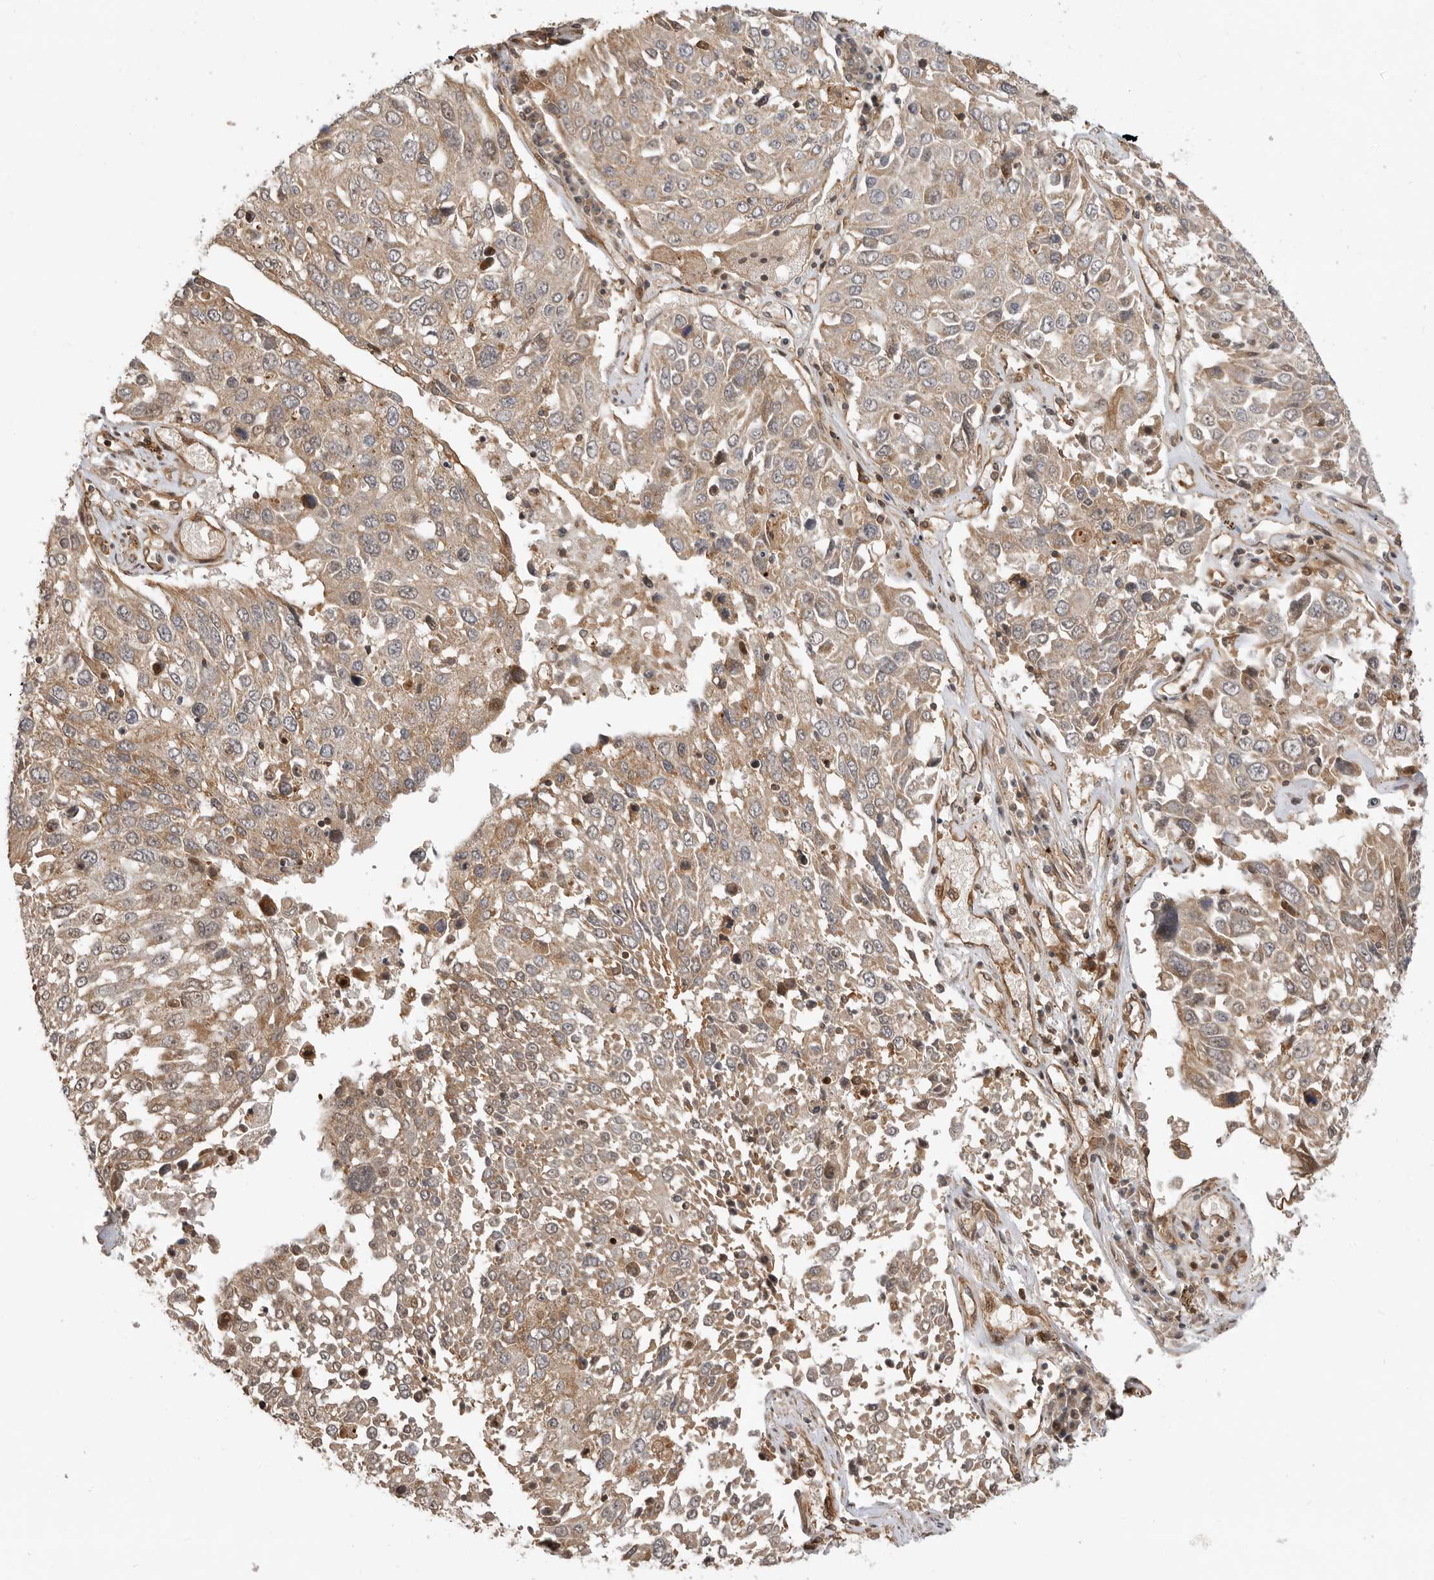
{"staining": {"intensity": "weak", "quantity": ">75%", "location": "cytoplasmic/membranous"}, "tissue": "lung cancer", "cell_type": "Tumor cells", "image_type": "cancer", "snomed": [{"axis": "morphology", "description": "Squamous cell carcinoma, NOS"}, {"axis": "topography", "description": "Lung"}], "caption": "Lung cancer (squamous cell carcinoma) was stained to show a protein in brown. There is low levels of weak cytoplasmic/membranous positivity in about >75% of tumor cells.", "gene": "ADPRS", "patient": {"sex": "male", "age": 65}}